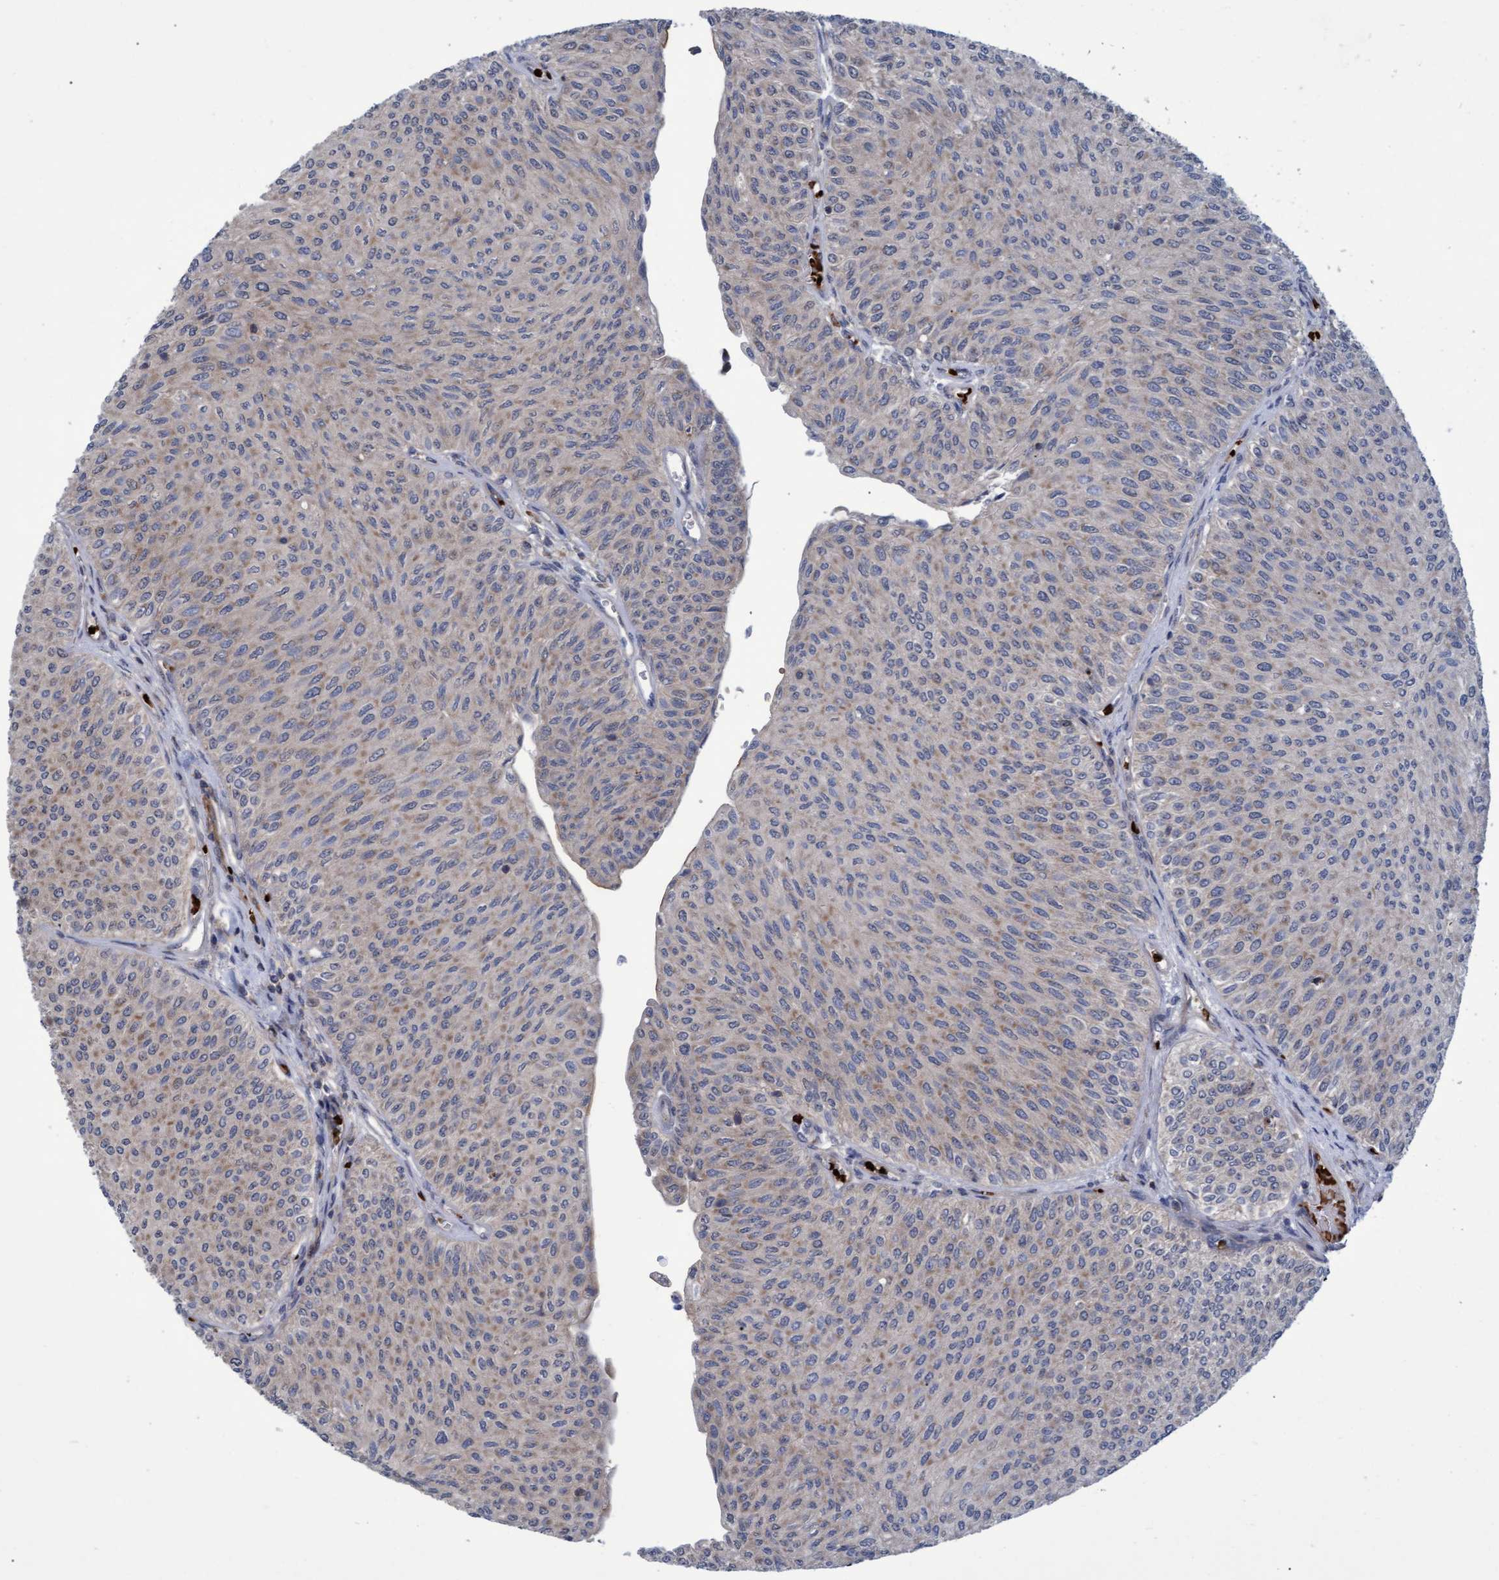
{"staining": {"intensity": "weak", "quantity": "25%-75%", "location": "cytoplasmic/membranous"}, "tissue": "urothelial cancer", "cell_type": "Tumor cells", "image_type": "cancer", "snomed": [{"axis": "morphology", "description": "Urothelial carcinoma, Low grade"}, {"axis": "topography", "description": "Urinary bladder"}], "caption": "Urothelial cancer stained with DAB (3,3'-diaminobenzidine) immunohistochemistry (IHC) displays low levels of weak cytoplasmic/membranous positivity in about 25%-75% of tumor cells.", "gene": "NAA15", "patient": {"sex": "male", "age": 78}}